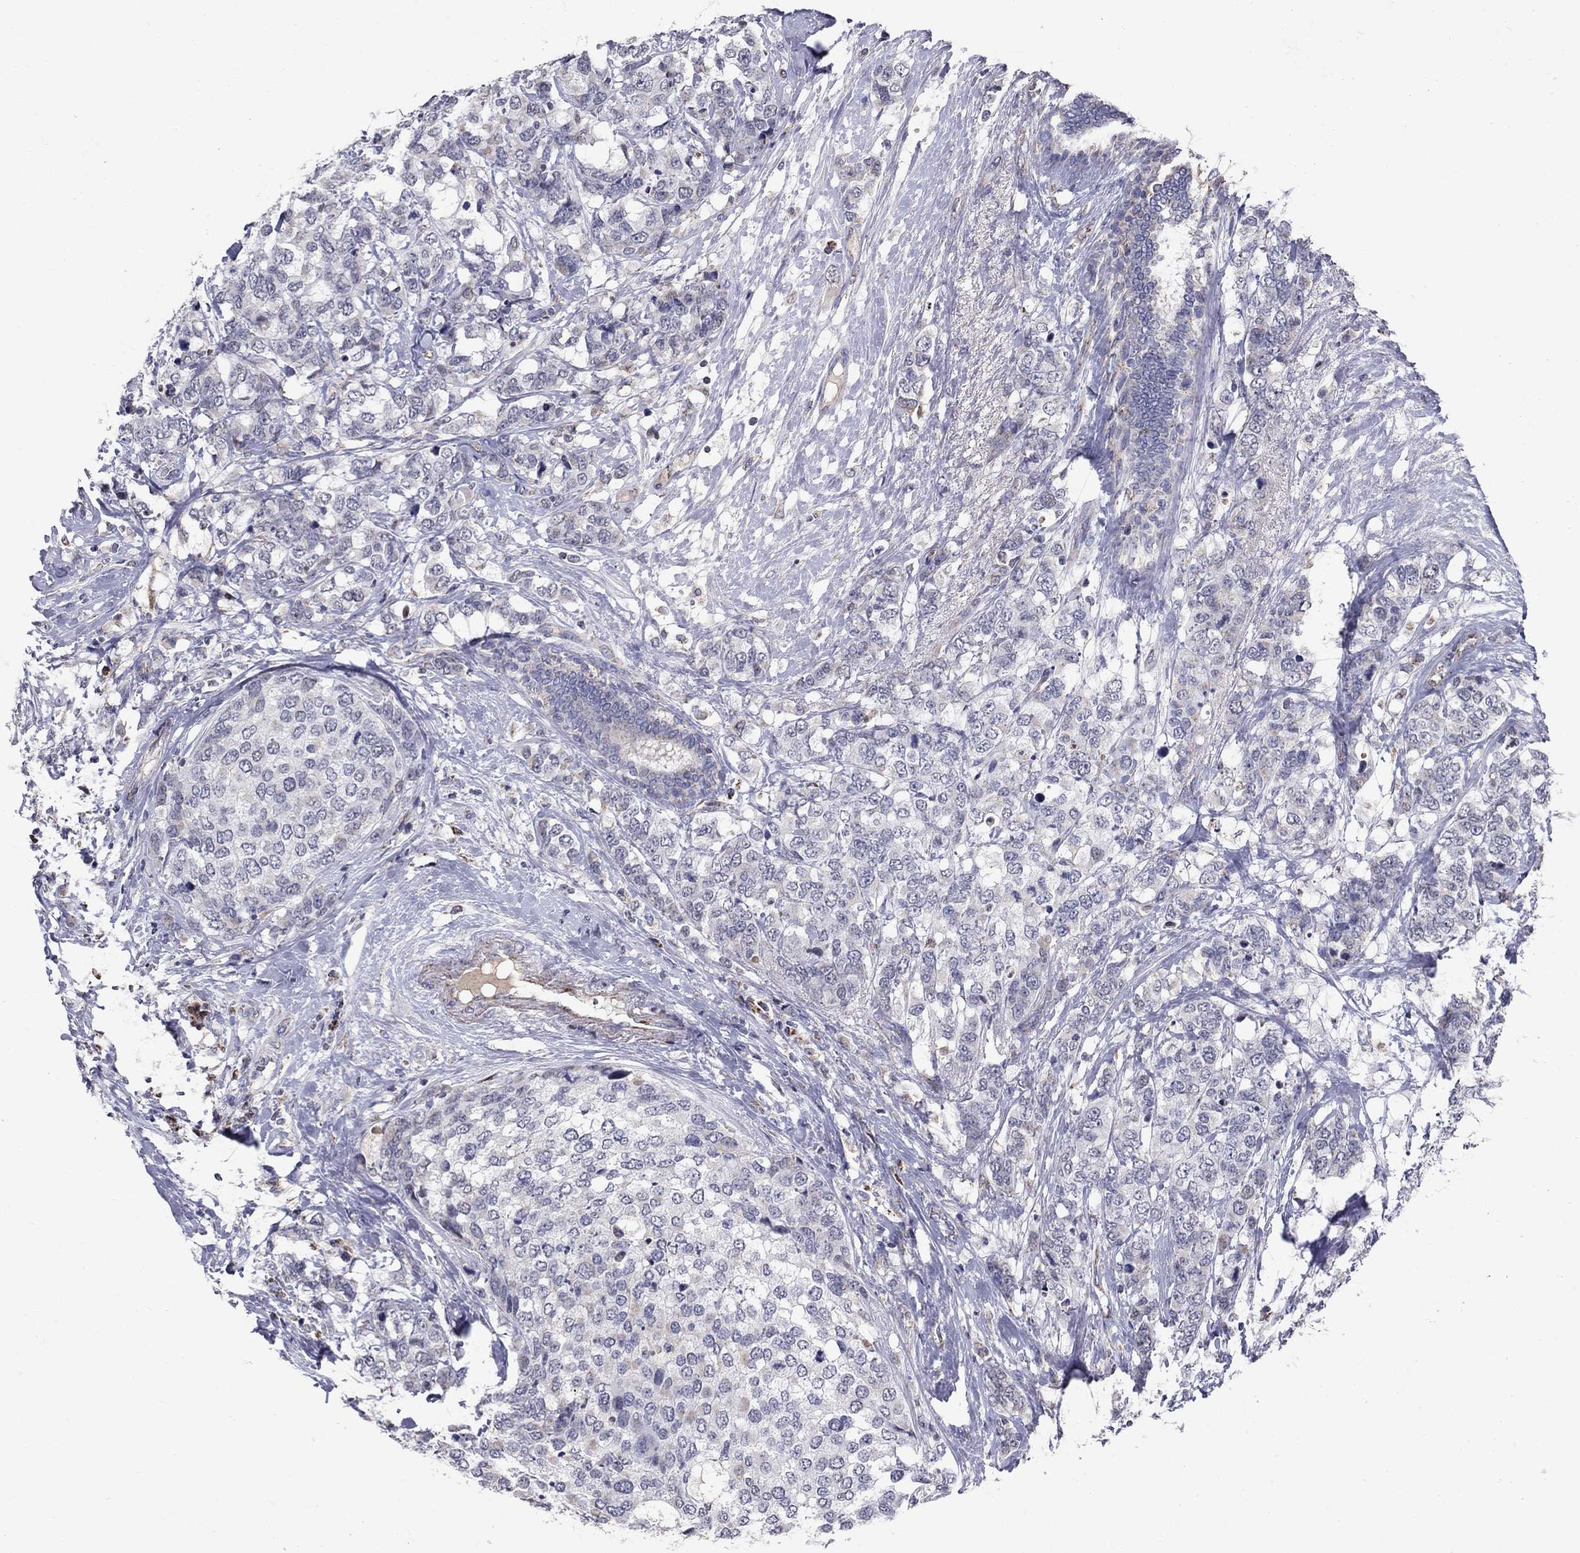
{"staining": {"intensity": "negative", "quantity": "none", "location": "none"}, "tissue": "breast cancer", "cell_type": "Tumor cells", "image_type": "cancer", "snomed": [{"axis": "morphology", "description": "Lobular carcinoma"}, {"axis": "topography", "description": "Breast"}], "caption": "Micrograph shows no protein positivity in tumor cells of breast cancer (lobular carcinoma) tissue. (Stains: DAB (3,3'-diaminobenzidine) IHC with hematoxylin counter stain, Microscopy: brightfield microscopy at high magnification).", "gene": "SLC4A10", "patient": {"sex": "female", "age": 59}}